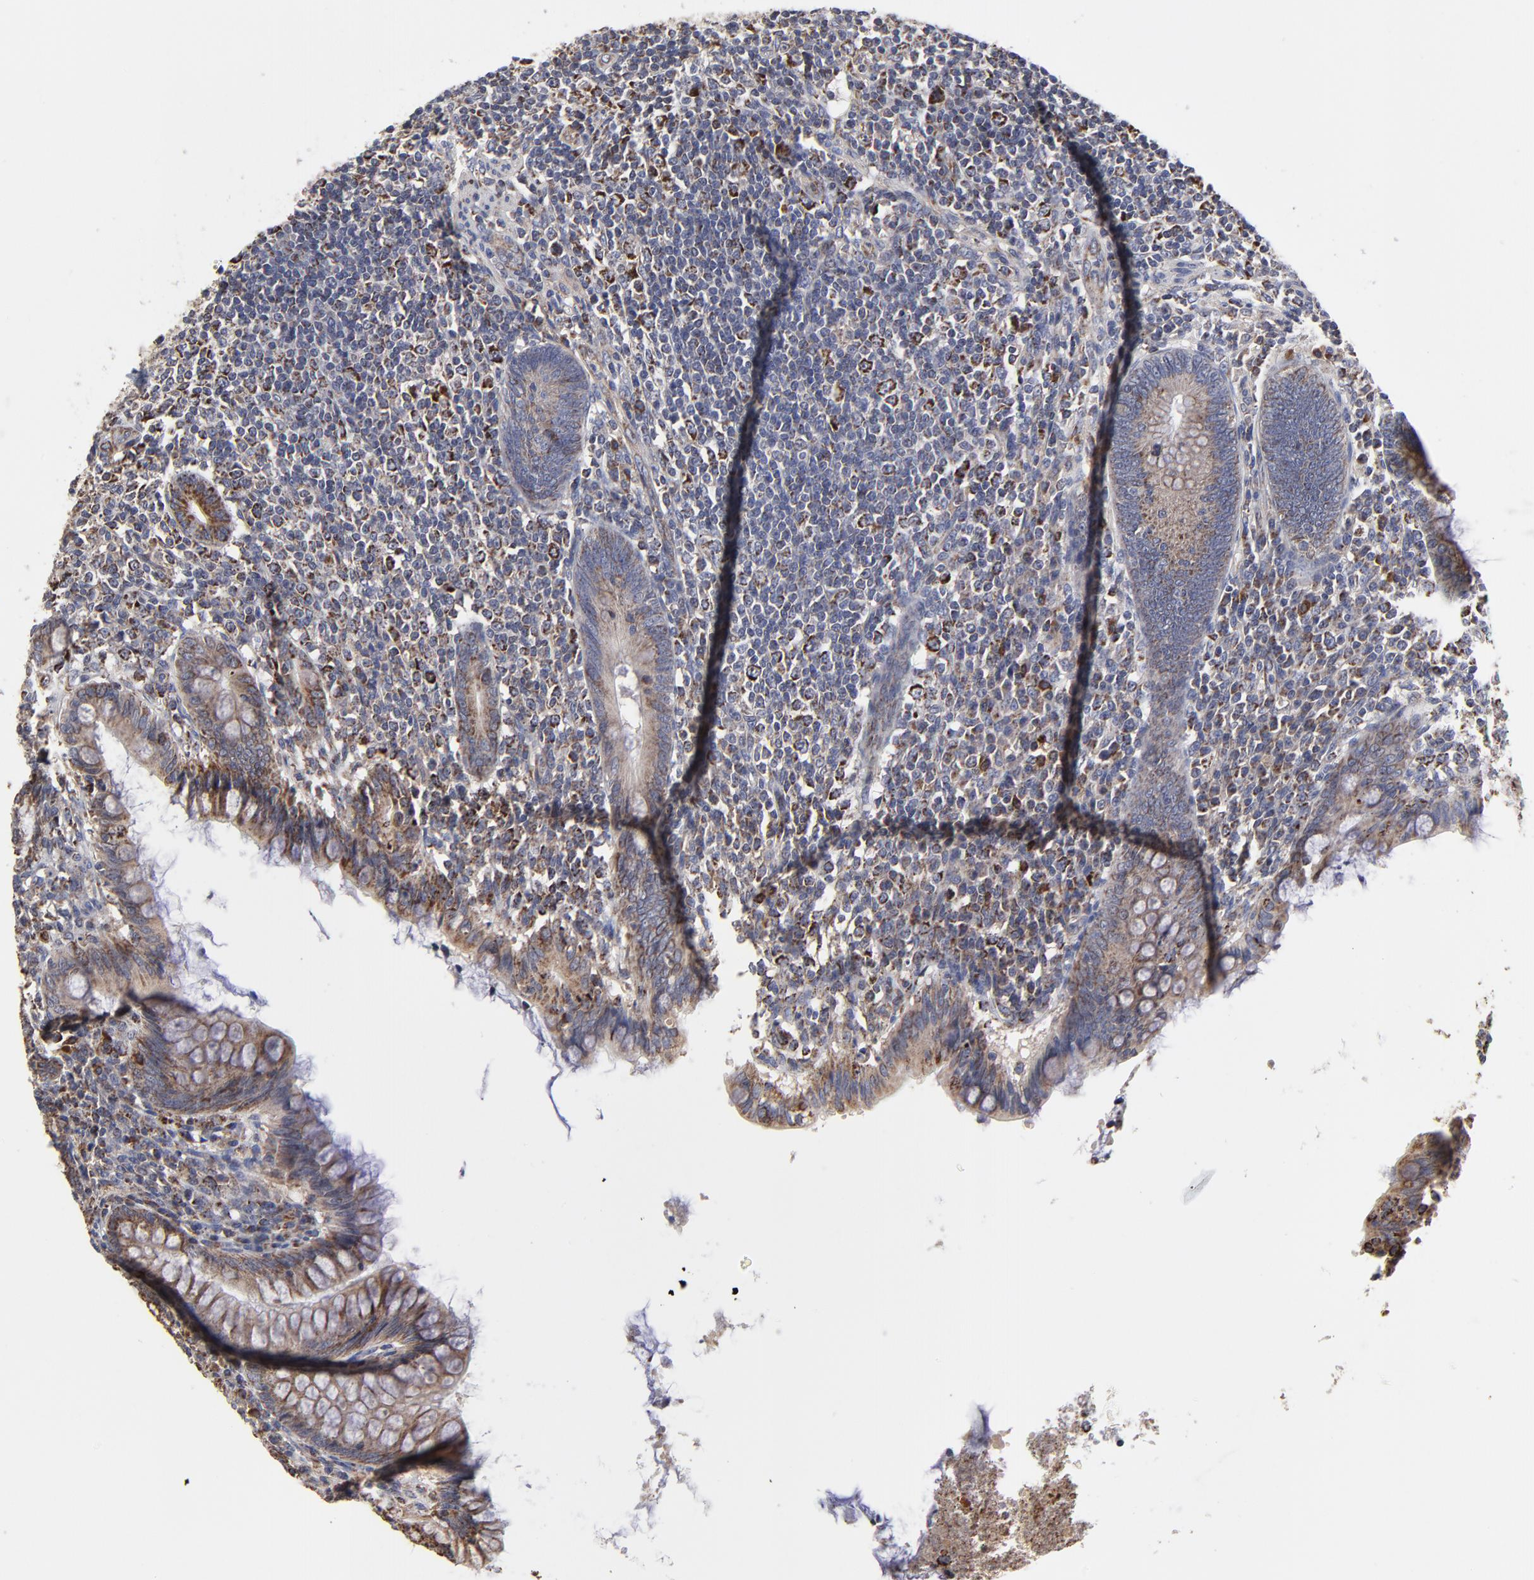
{"staining": {"intensity": "weak", "quantity": "<25%", "location": "cytoplasmic/membranous"}, "tissue": "appendix", "cell_type": "Glandular cells", "image_type": "normal", "snomed": [{"axis": "morphology", "description": "Normal tissue, NOS"}, {"axis": "topography", "description": "Appendix"}], "caption": "Immunohistochemical staining of normal human appendix exhibits no significant expression in glandular cells.", "gene": "ZNF550", "patient": {"sex": "female", "age": 66}}